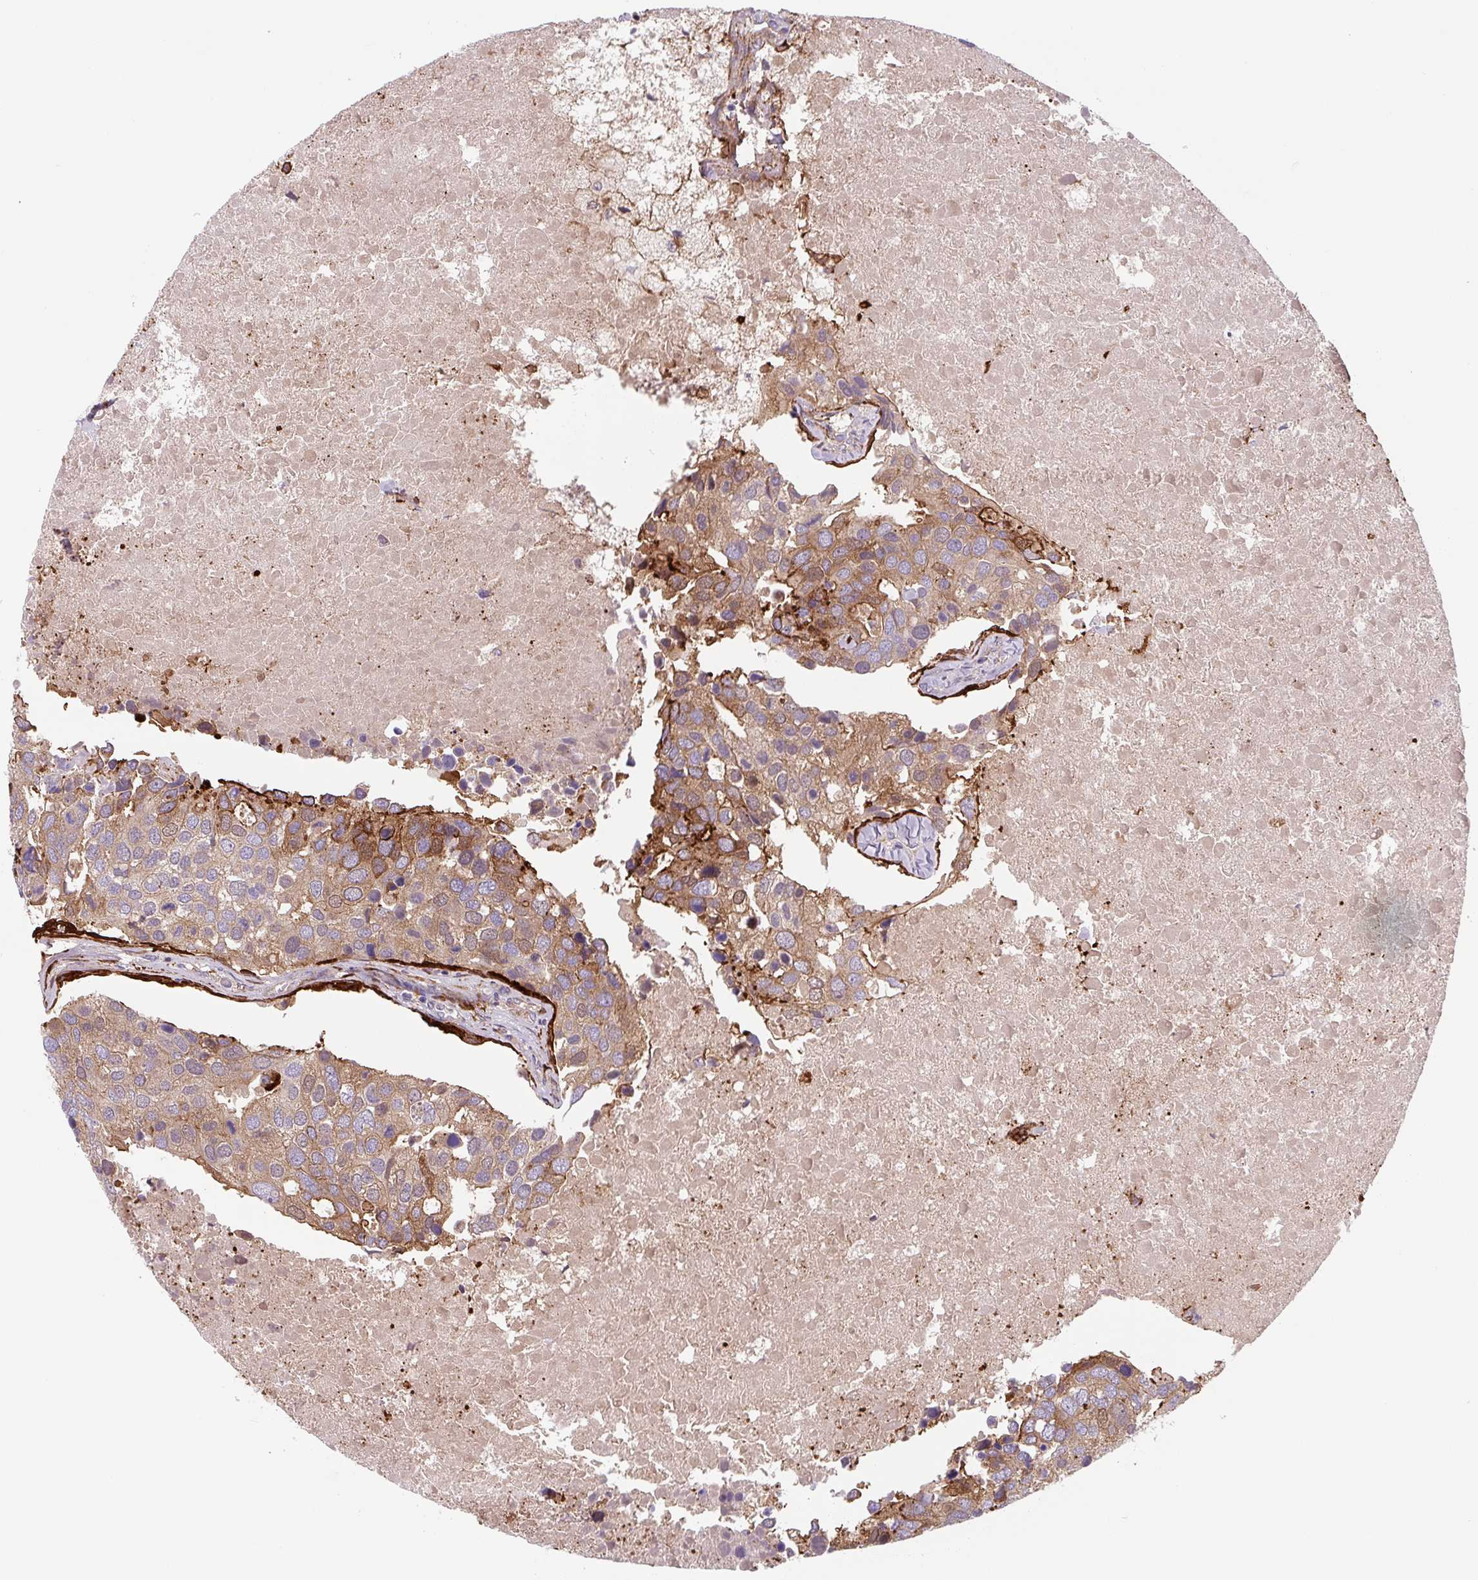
{"staining": {"intensity": "moderate", "quantity": ">75%", "location": "cytoplasmic/membranous"}, "tissue": "breast cancer", "cell_type": "Tumor cells", "image_type": "cancer", "snomed": [{"axis": "morphology", "description": "Duct carcinoma"}, {"axis": "topography", "description": "Breast"}], "caption": "This is an image of immunohistochemistry staining of infiltrating ductal carcinoma (breast), which shows moderate positivity in the cytoplasmic/membranous of tumor cells.", "gene": "DHFR2", "patient": {"sex": "female", "age": 83}}